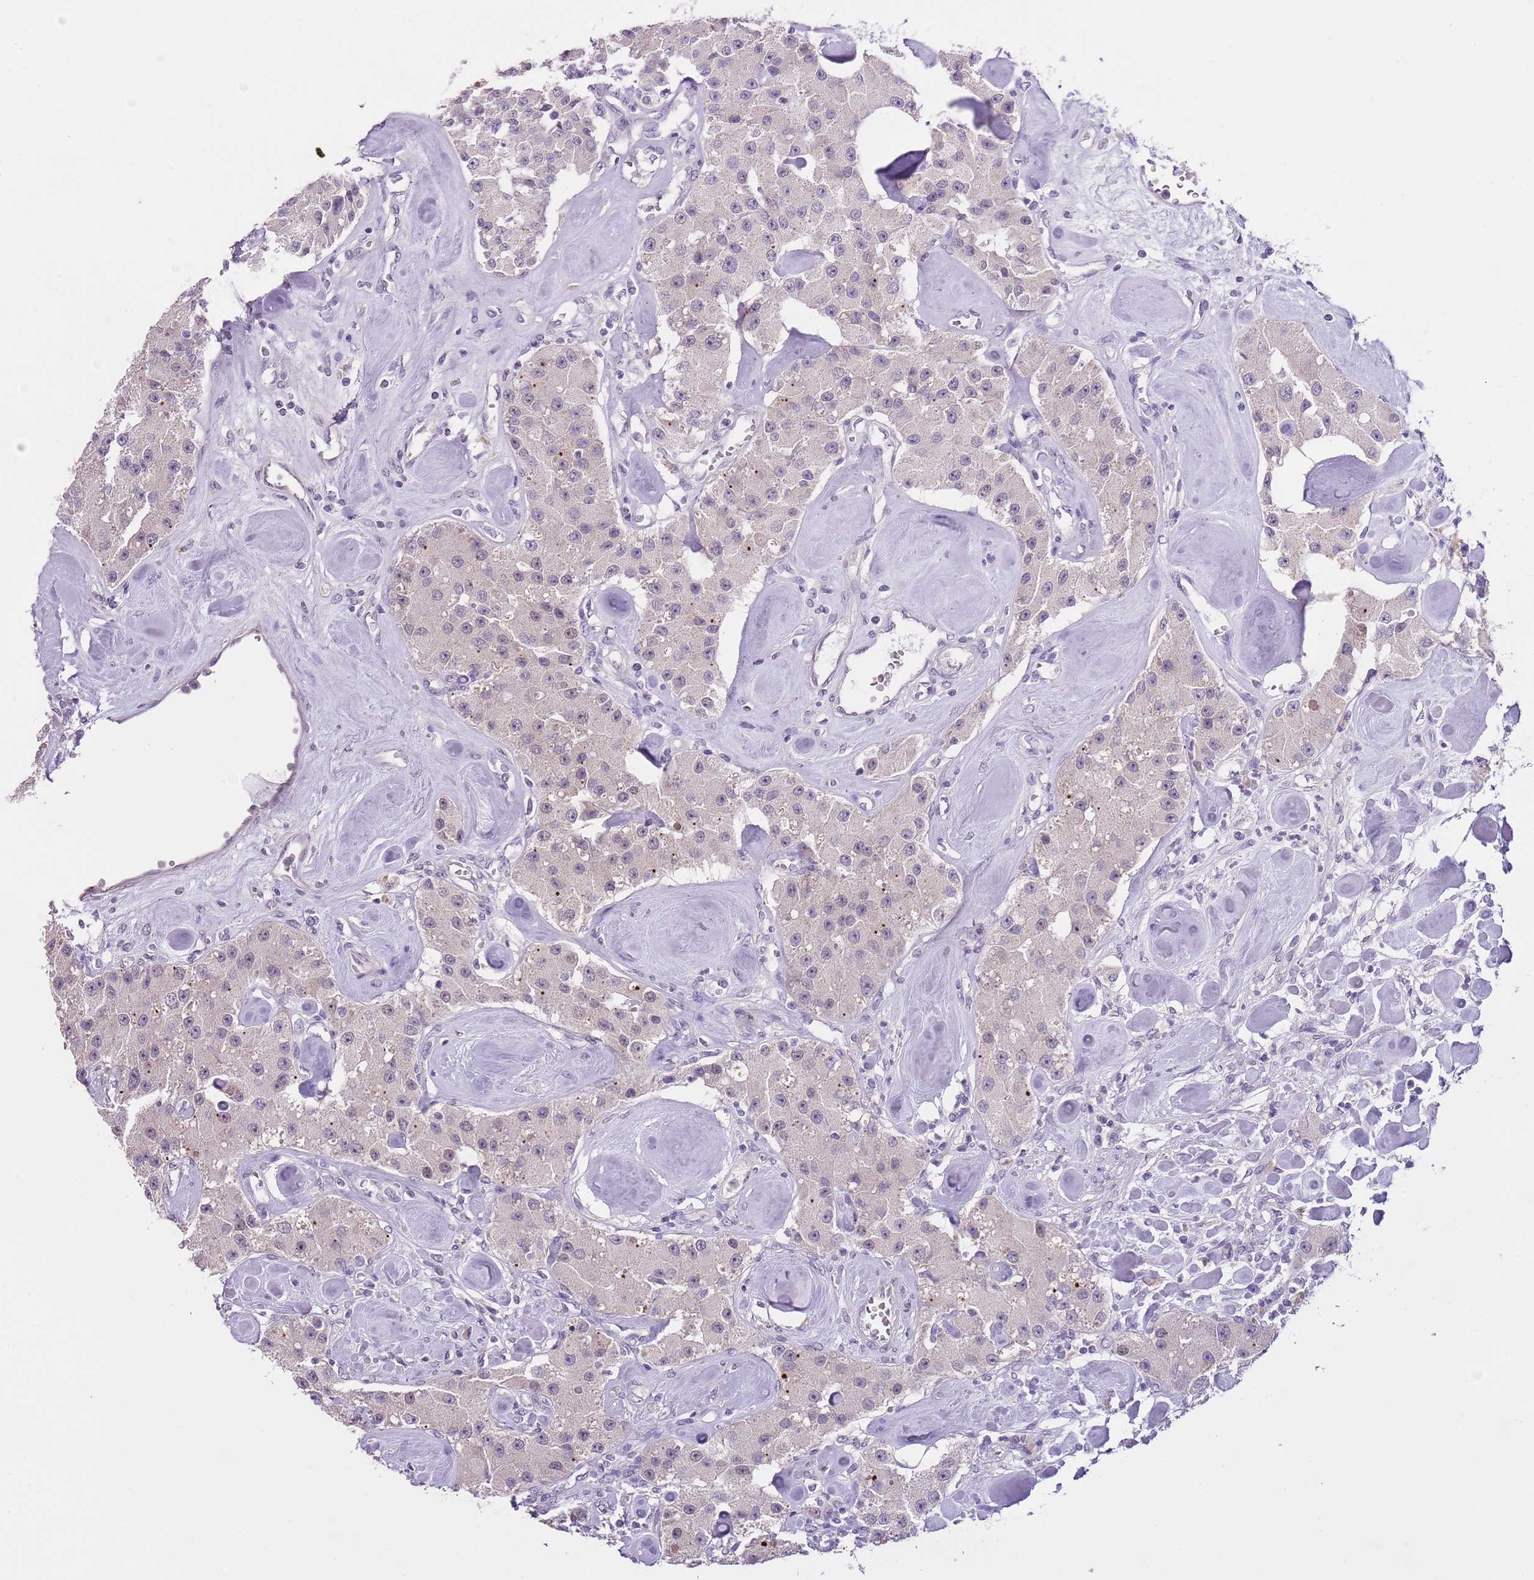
{"staining": {"intensity": "negative", "quantity": "none", "location": "none"}, "tissue": "carcinoid", "cell_type": "Tumor cells", "image_type": "cancer", "snomed": [{"axis": "morphology", "description": "Carcinoid, malignant, NOS"}, {"axis": "topography", "description": "Pancreas"}], "caption": "Immunohistochemistry micrograph of neoplastic tissue: carcinoid (malignant) stained with DAB (3,3'-diaminobenzidine) demonstrates no significant protein expression in tumor cells.", "gene": "SLC35E3", "patient": {"sex": "male", "age": 41}}